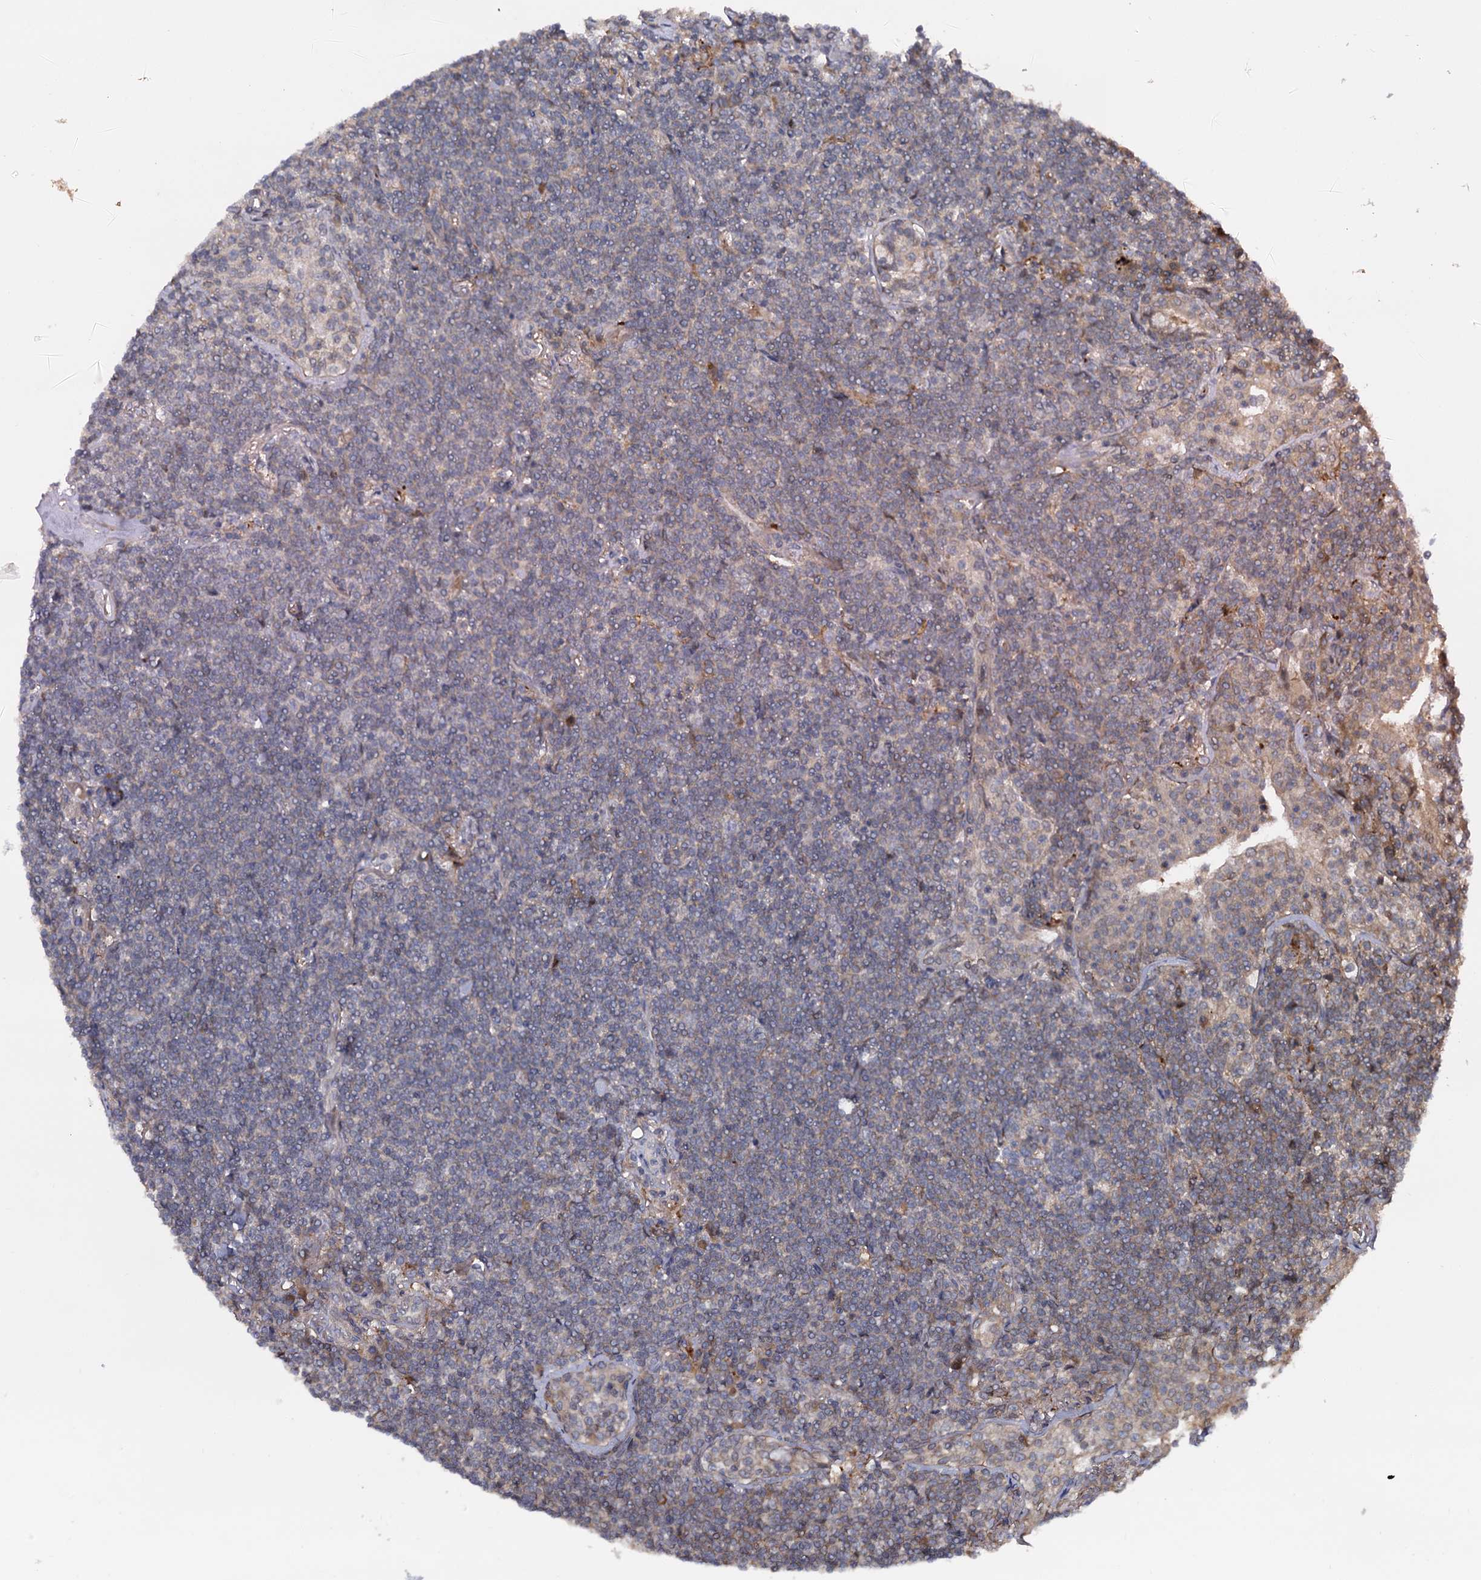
{"staining": {"intensity": "weak", "quantity": "<25%", "location": "cytoplasmic/membranous"}, "tissue": "lymphoma", "cell_type": "Tumor cells", "image_type": "cancer", "snomed": [{"axis": "morphology", "description": "Malignant lymphoma, non-Hodgkin's type, Low grade"}, {"axis": "topography", "description": "Lung"}], "caption": "Immunohistochemical staining of human low-grade malignant lymphoma, non-Hodgkin's type displays no significant expression in tumor cells. The staining is performed using DAB brown chromogen with nuclei counter-stained in using hematoxylin.", "gene": "SELENOP", "patient": {"sex": "female", "age": 71}}